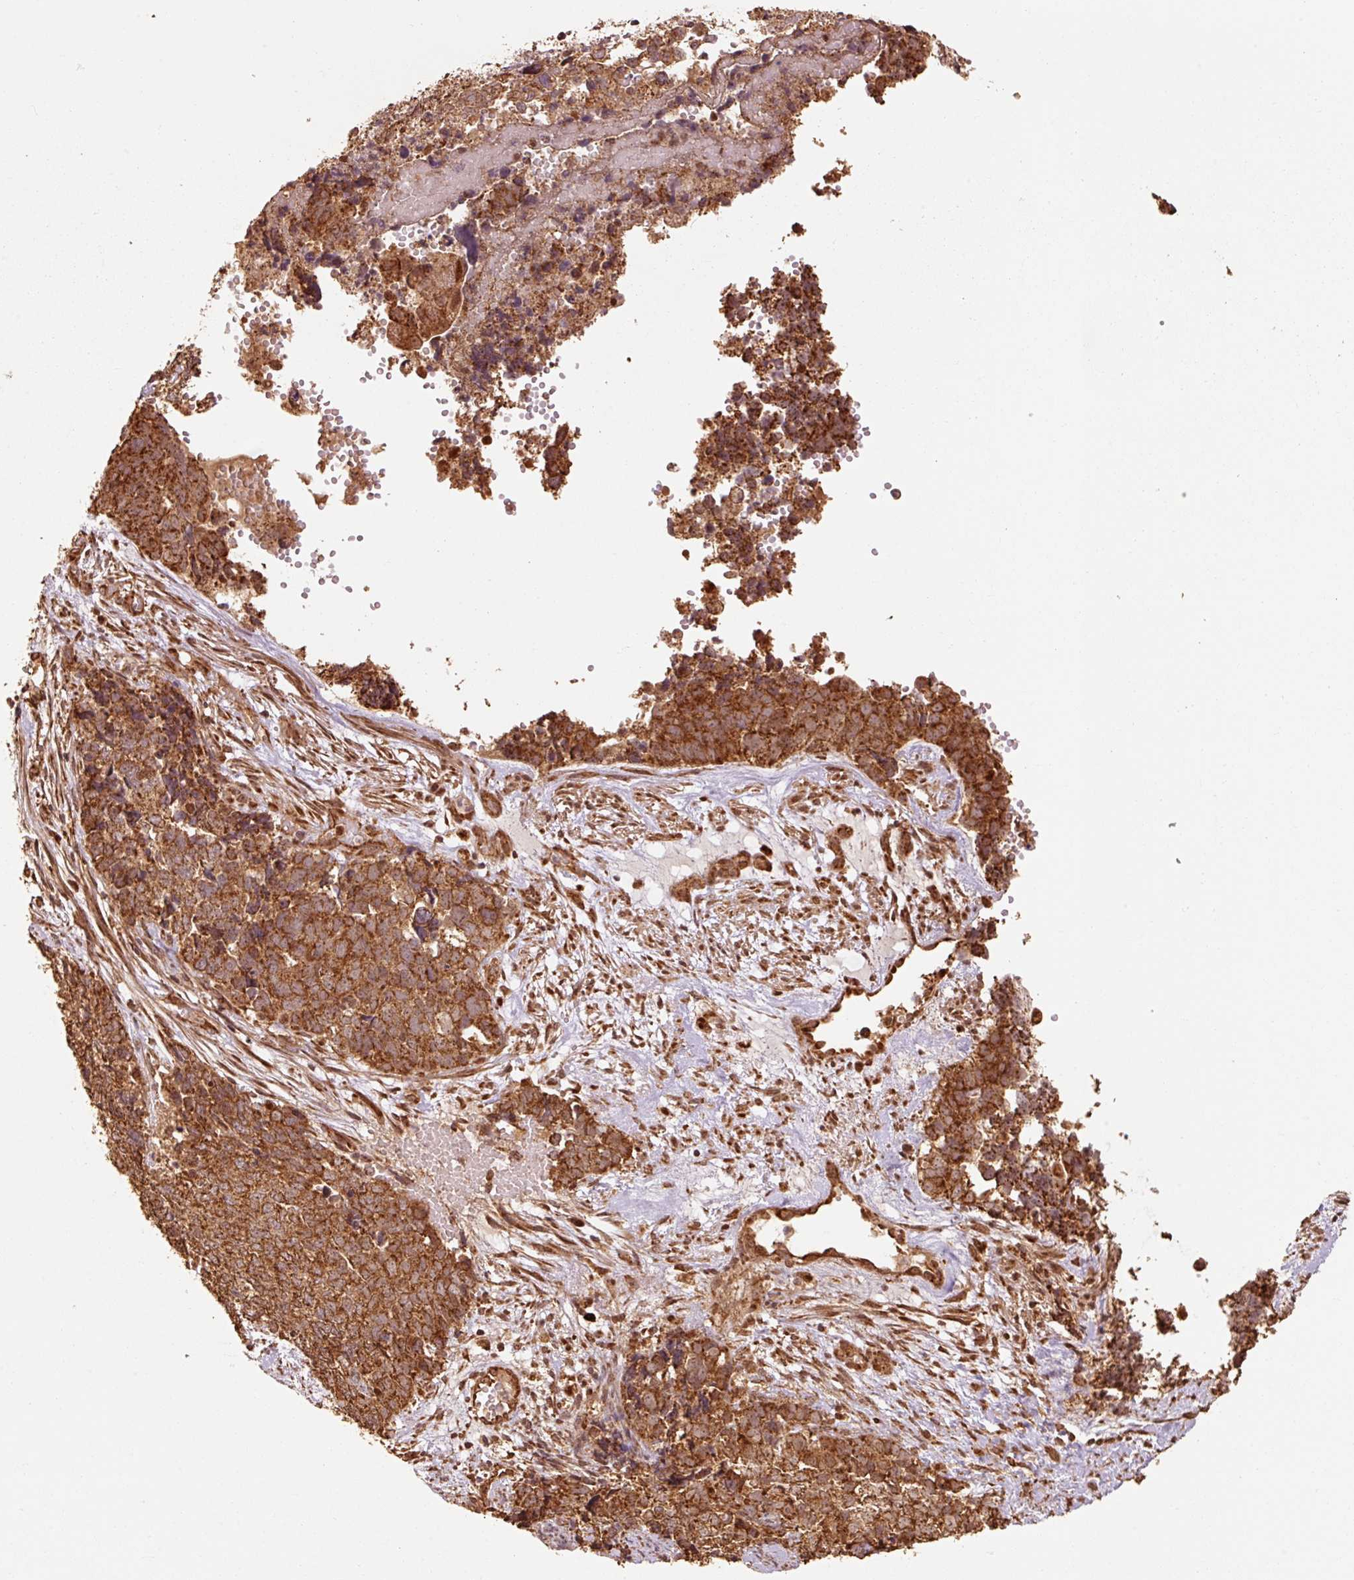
{"staining": {"intensity": "strong", "quantity": ">75%", "location": "cytoplasmic/membranous"}, "tissue": "cervical cancer", "cell_type": "Tumor cells", "image_type": "cancer", "snomed": [{"axis": "morphology", "description": "Squamous cell carcinoma, NOS"}, {"axis": "topography", "description": "Cervix"}], "caption": "A high-resolution micrograph shows immunohistochemistry staining of cervical squamous cell carcinoma, which shows strong cytoplasmic/membranous expression in about >75% of tumor cells.", "gene": "MRPL16", "patient": {"sex": "female", "age": 63}}